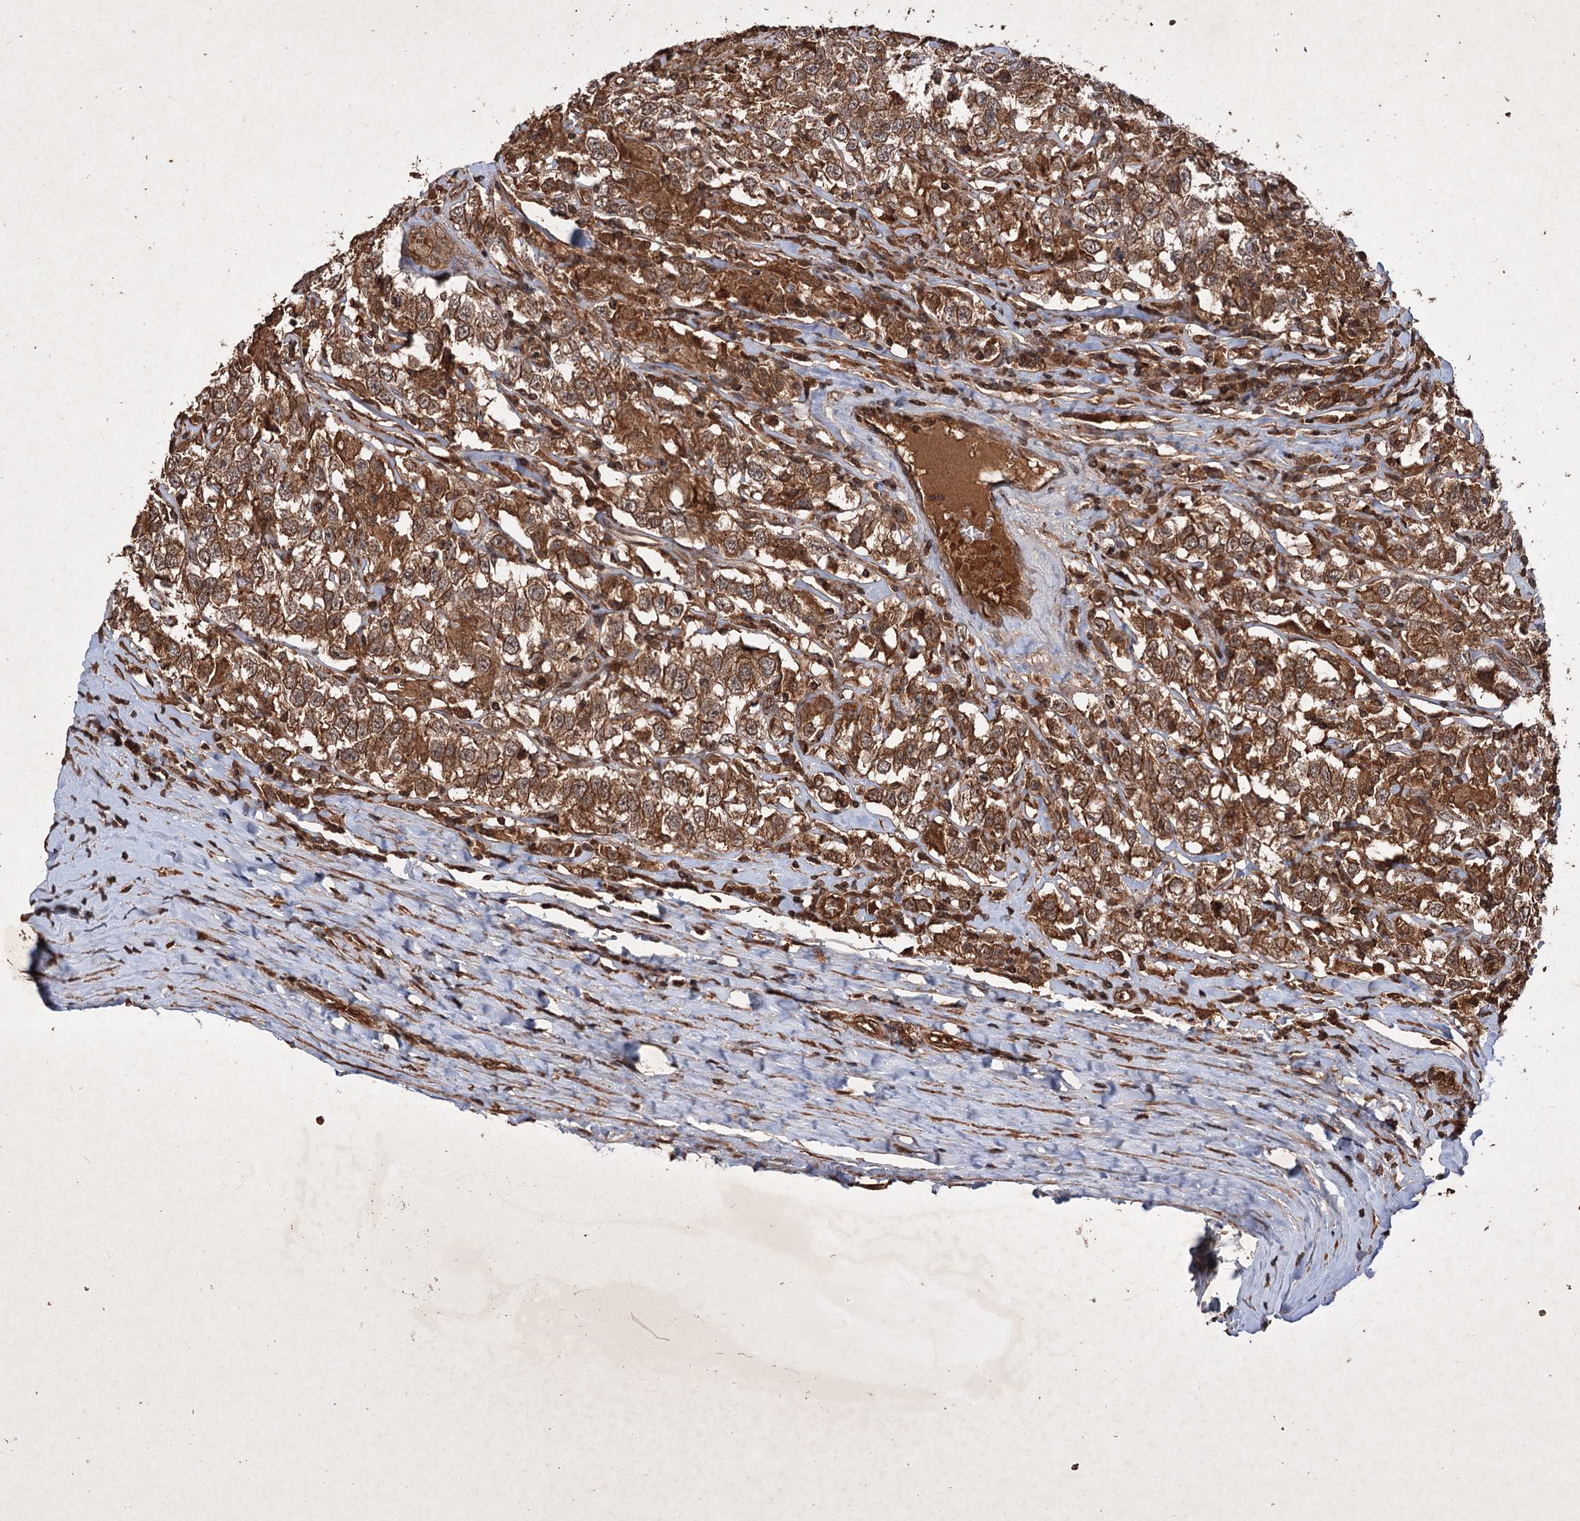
{"staining": {"intensity": "strong", "quantity": ">75%", "location": "cytoplasmic/membranous,nuclear"}, "tissue": "testis cancer", "cell_type": "Tumor cells", "image_type": "cancer", "snomed": [{"axis": "morphology", "description": "Seminoma, NOS"}, {"axis": "topography", "description": "Testis"}], "caption": "Seminoma (testis) stained with DAB (3,3'-diaminobenzidine) IHC reveals high levels of strong cytoplasmic/membranous and nuclear expression in about >75% of tumor cells.", "gene": "ADK", "patient": {"sex": "male", "age": 41}}